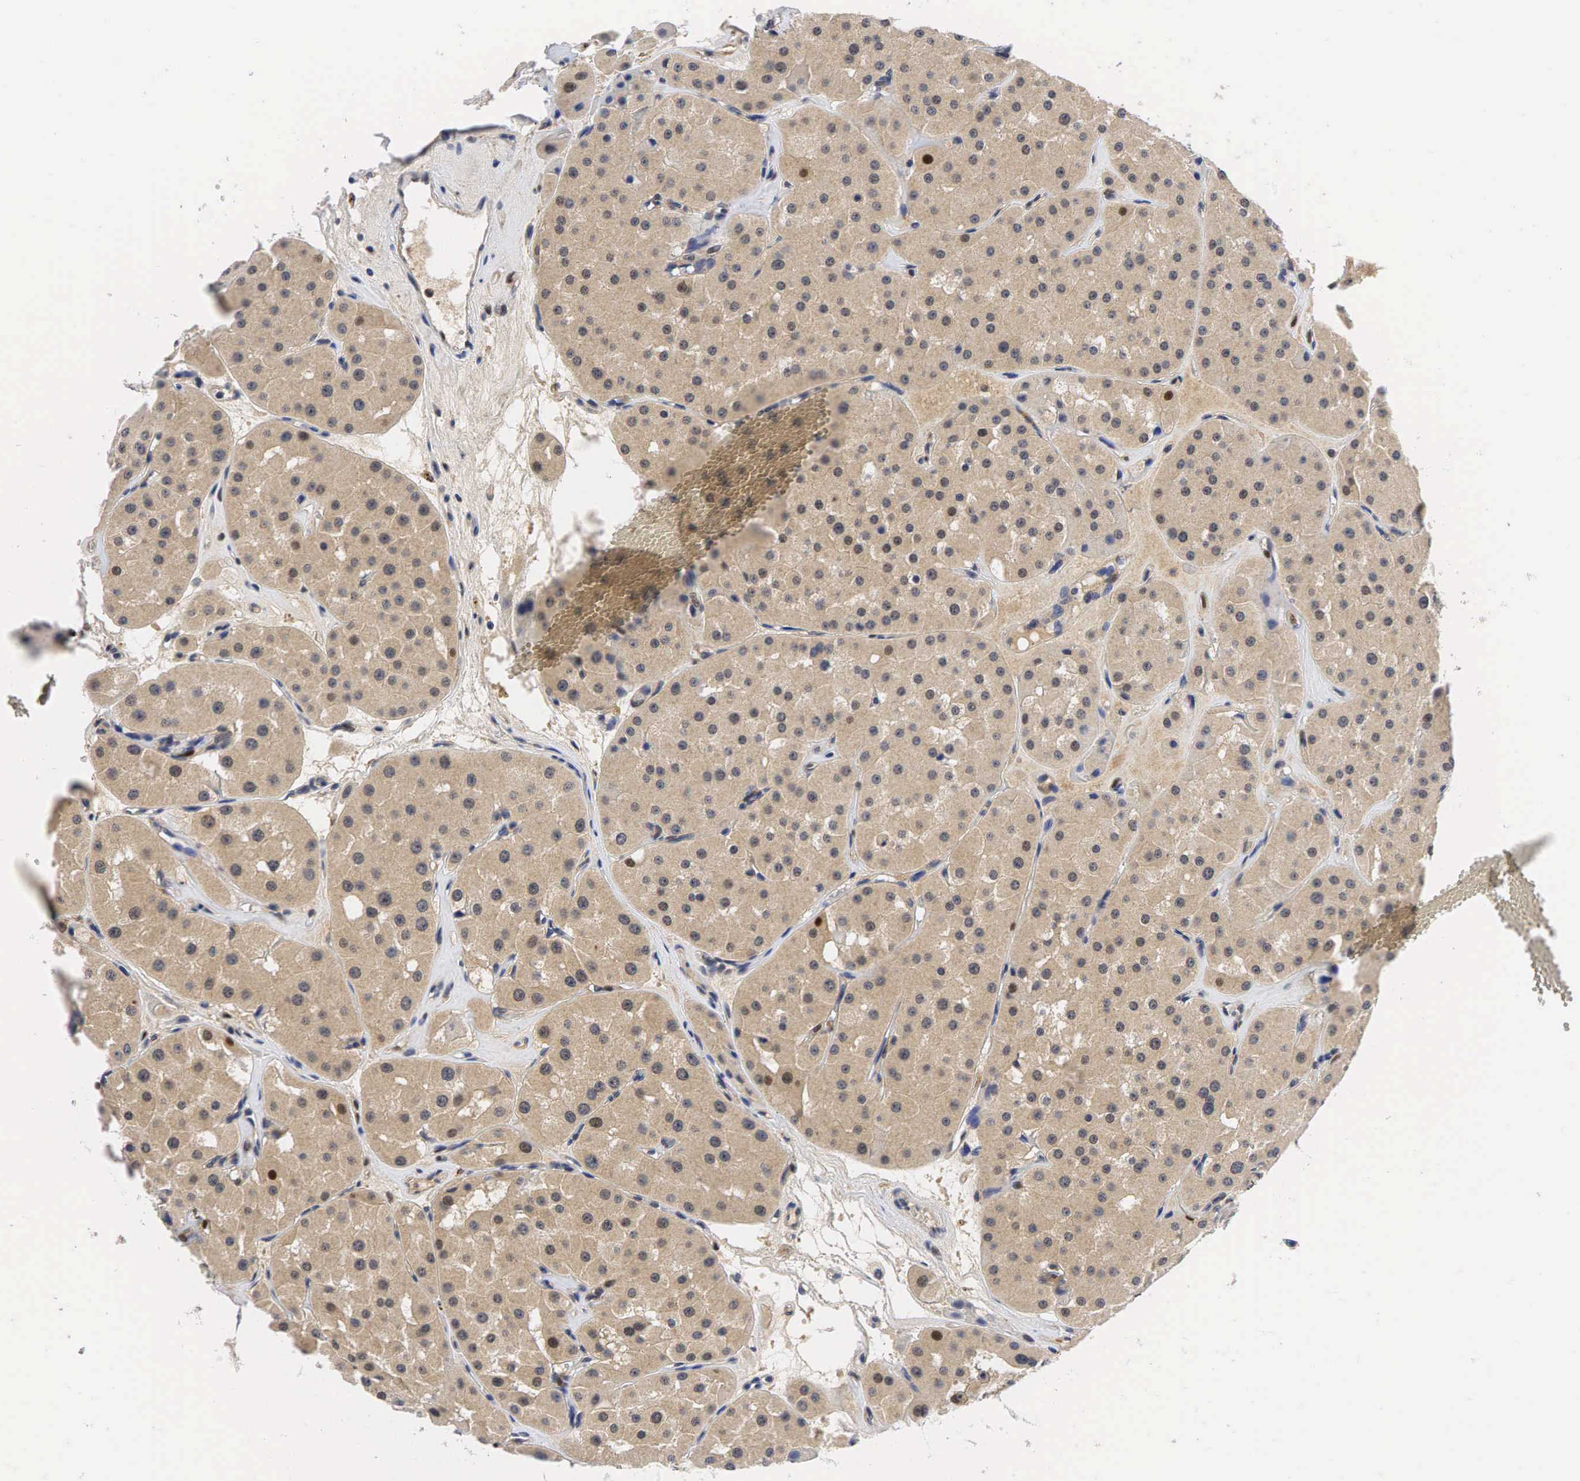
{"staining": {"intensity": "moderate", "quantity": "<25%", "location": "nuclear"}, "tissue": "renal cancer", "cell_type": "Tumor cells", "image_type": "cancer", "snomed": [{"axis": "morphology", "description": "Adenocarcinoma, uncertain malignant potential"}, {"axis": "topography", "description": "Kidney"}], "caption": "There is low levels of moderate nuclear positivity in tumor cells of renal cancer (adenocarcinoma,  uncertain malignant potential), as demonstrated by immunohistochemical staining (brown color).", "gene": "CCND1", "patient": {"sex": "male", "age": 63}}